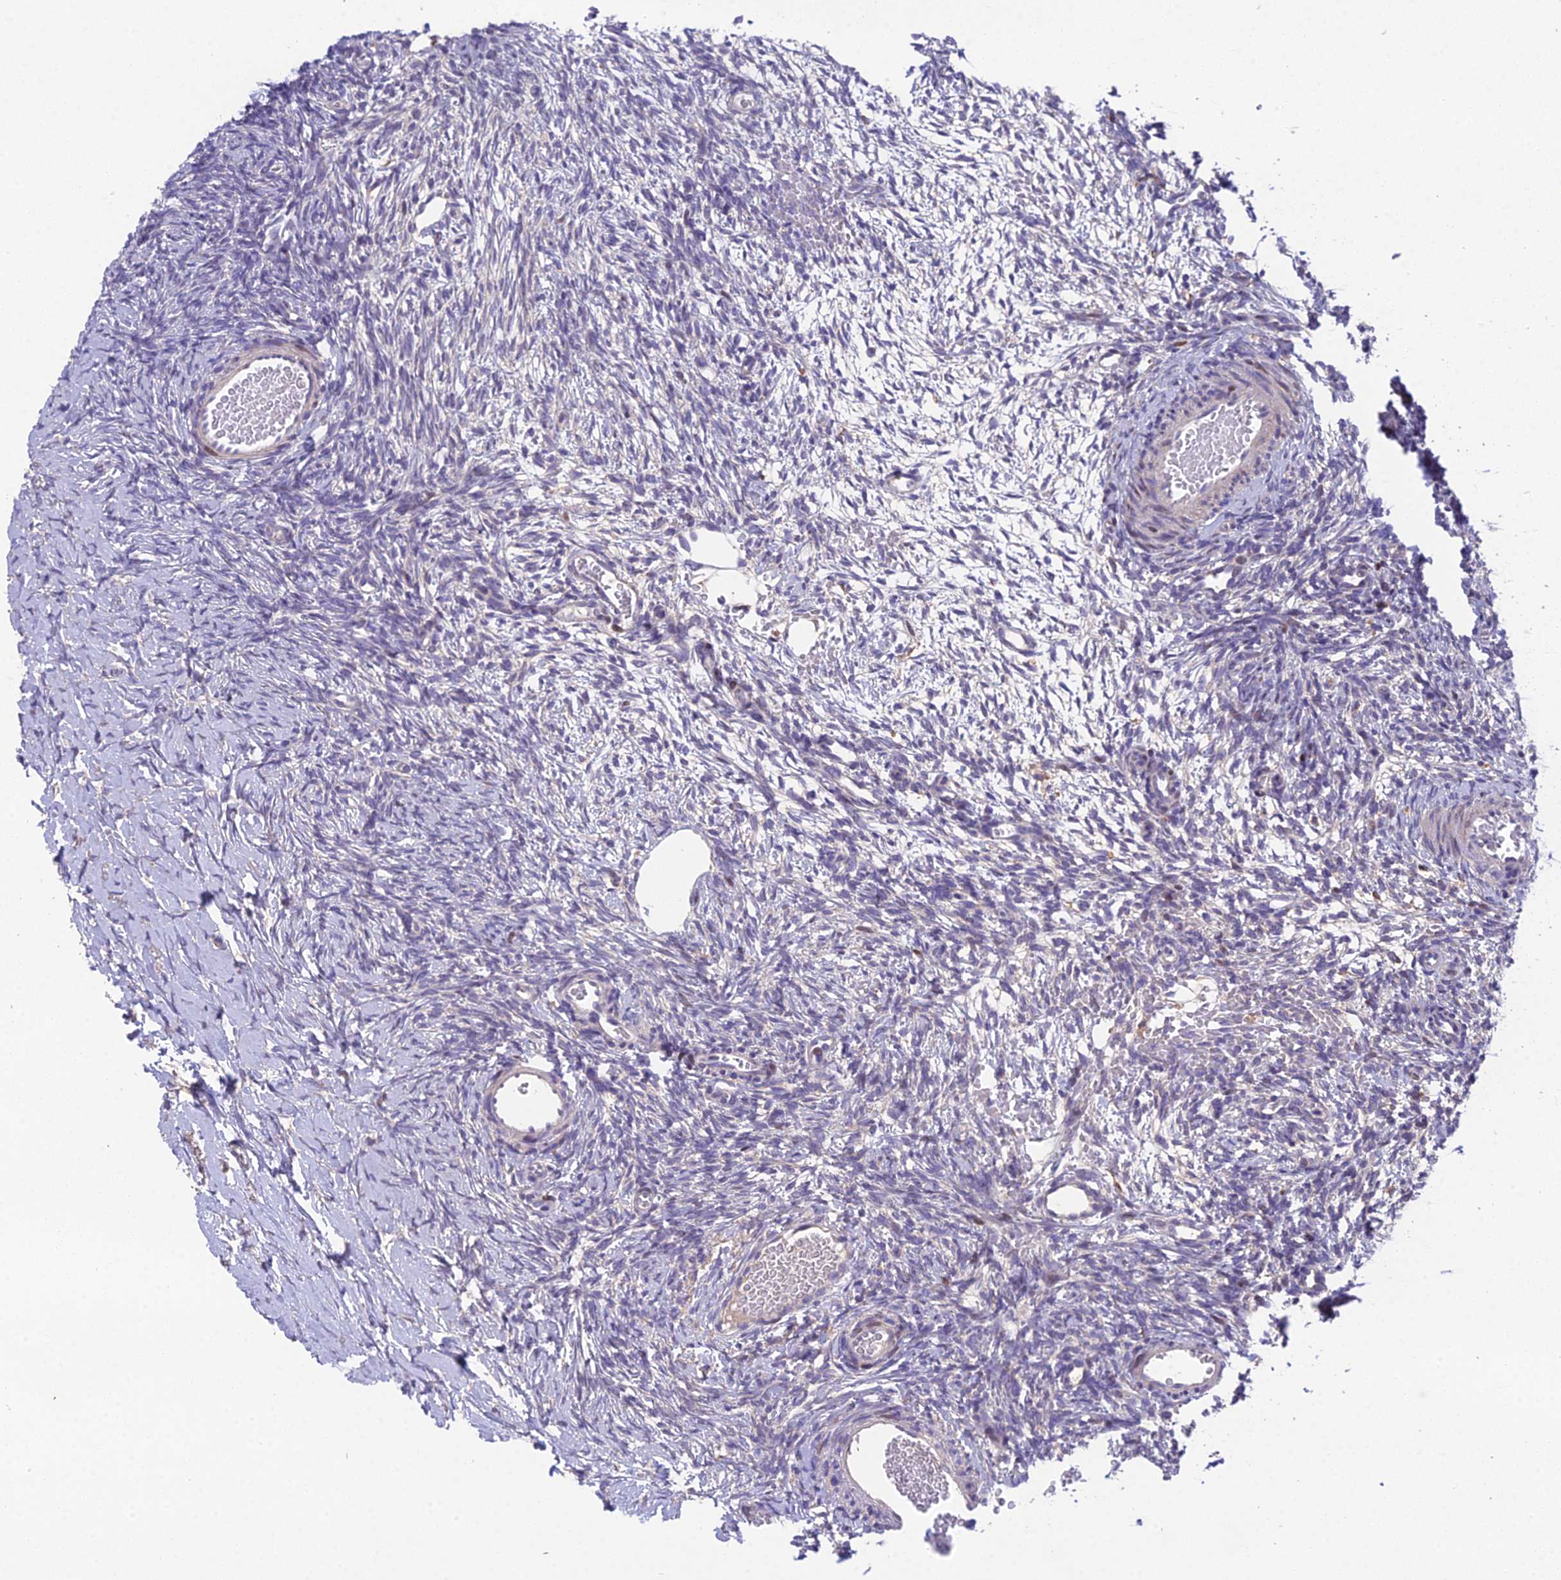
{"staining": {"intensity": "negative", "quantity": "none", "location": "none"}, "tissue": "ovary", "cell_type": "Ovarian stroma cells", "image_type": "normal", "snomed": [{"axis": "morphology", "description": "Normal tissue, NOS"}, {"axis": "topography", "description": "Ovary"}], "caption": "Ovarian stroma cells show no significant protein staining in benign ovary.", "gene": "PUS10", "patient": {"sex": "female", "age": 39}}